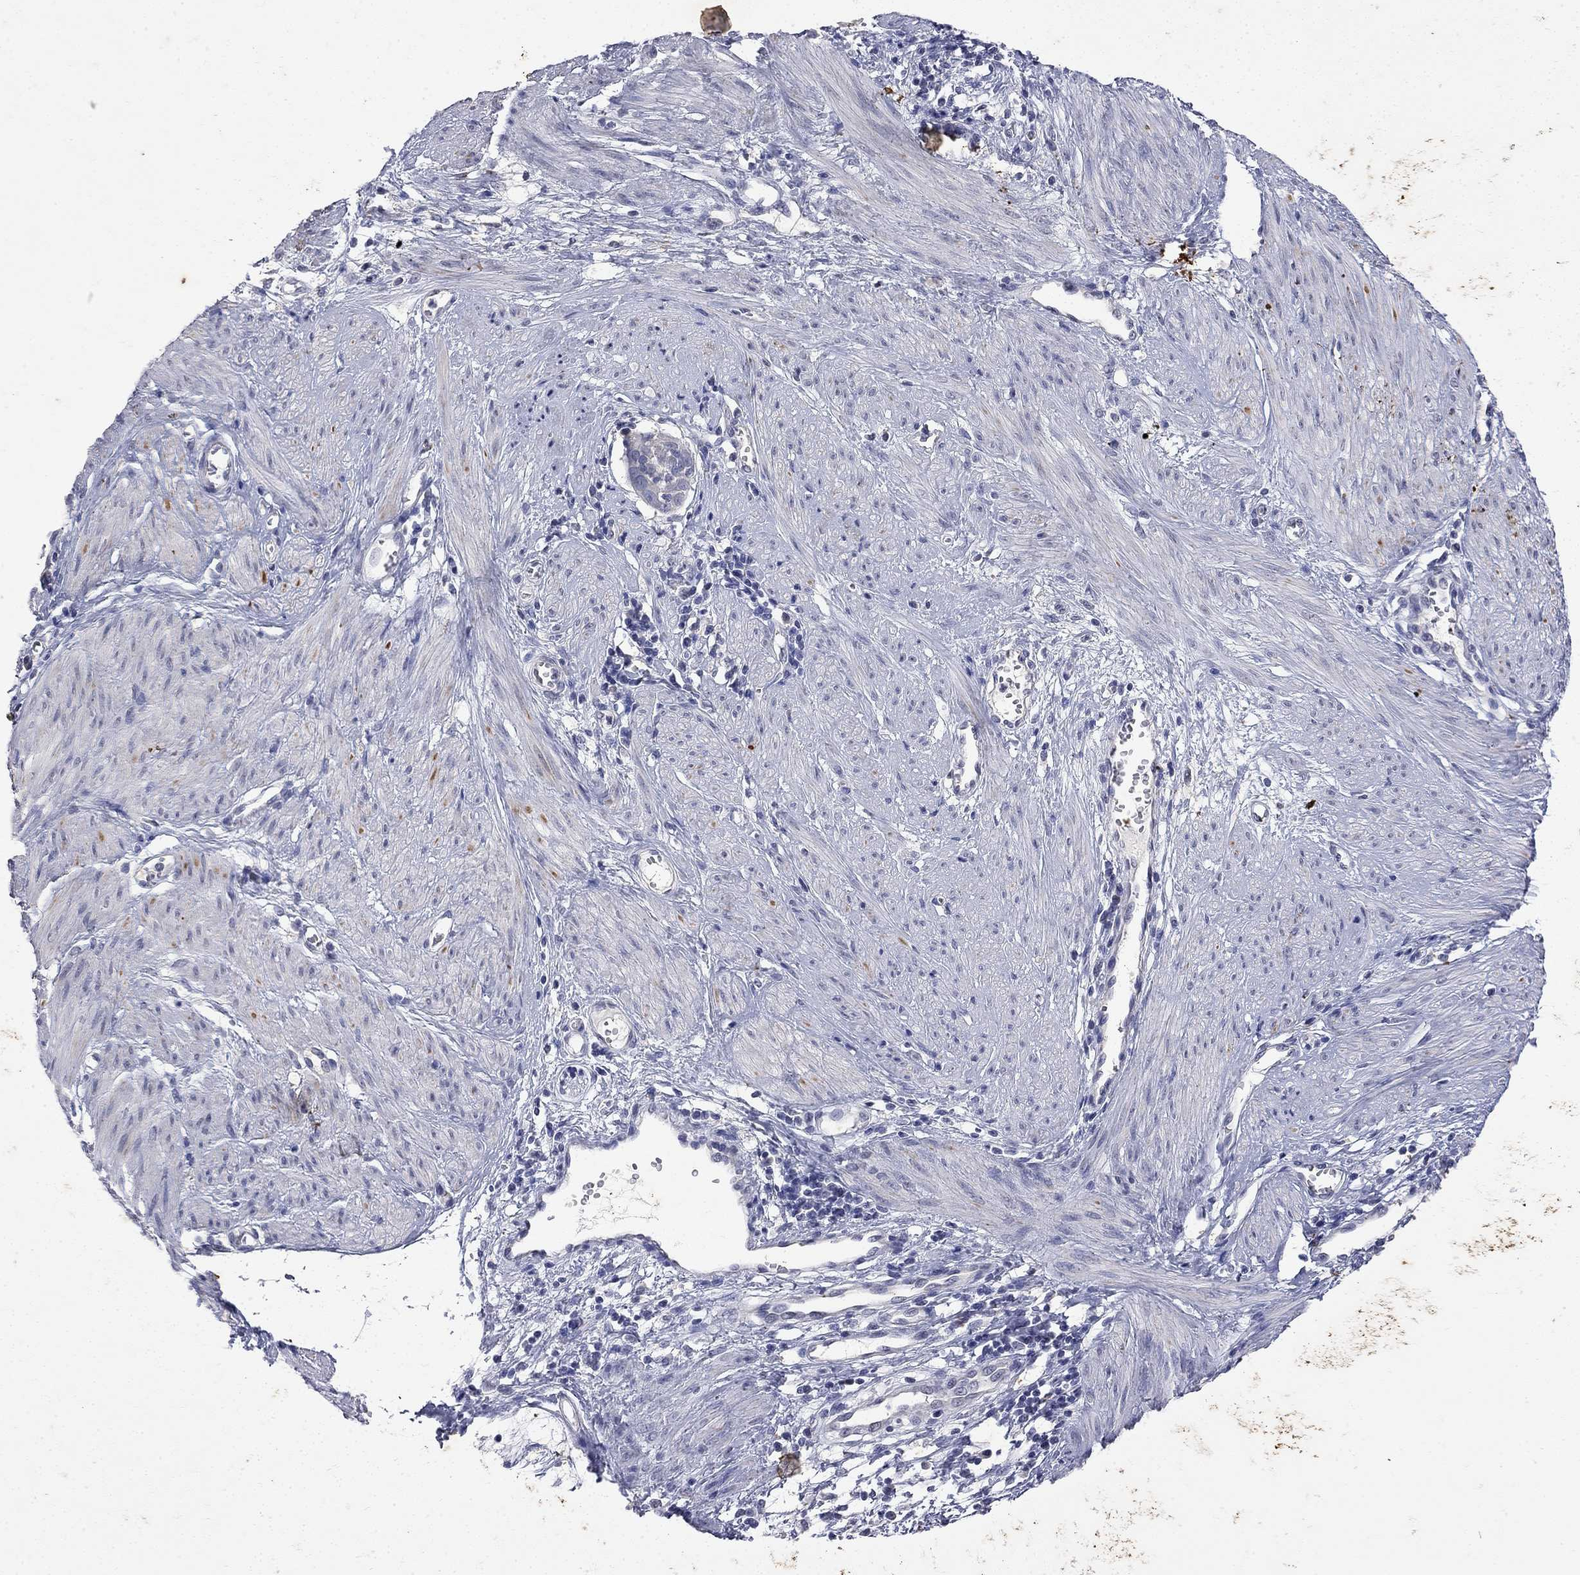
{"staining": {"intensity": "negative", "quantity": "none", "location": "none"}, "tissue": "cervical cancer", "cell_type": "Tumor cells", "image_type": "cancer", "snomed": [{"axis": "morphology", "description": "Squamous cell carcinoma, NOS"}, {"axis": "topography", "description": "Cervix"}], "caption": "A high-resolution image shows IHC staining of cervical cancer, which demonstrates no significant staining in tumor cells.", "gene": "NOS2", "patient": {"sex": "female", "age": 39}}